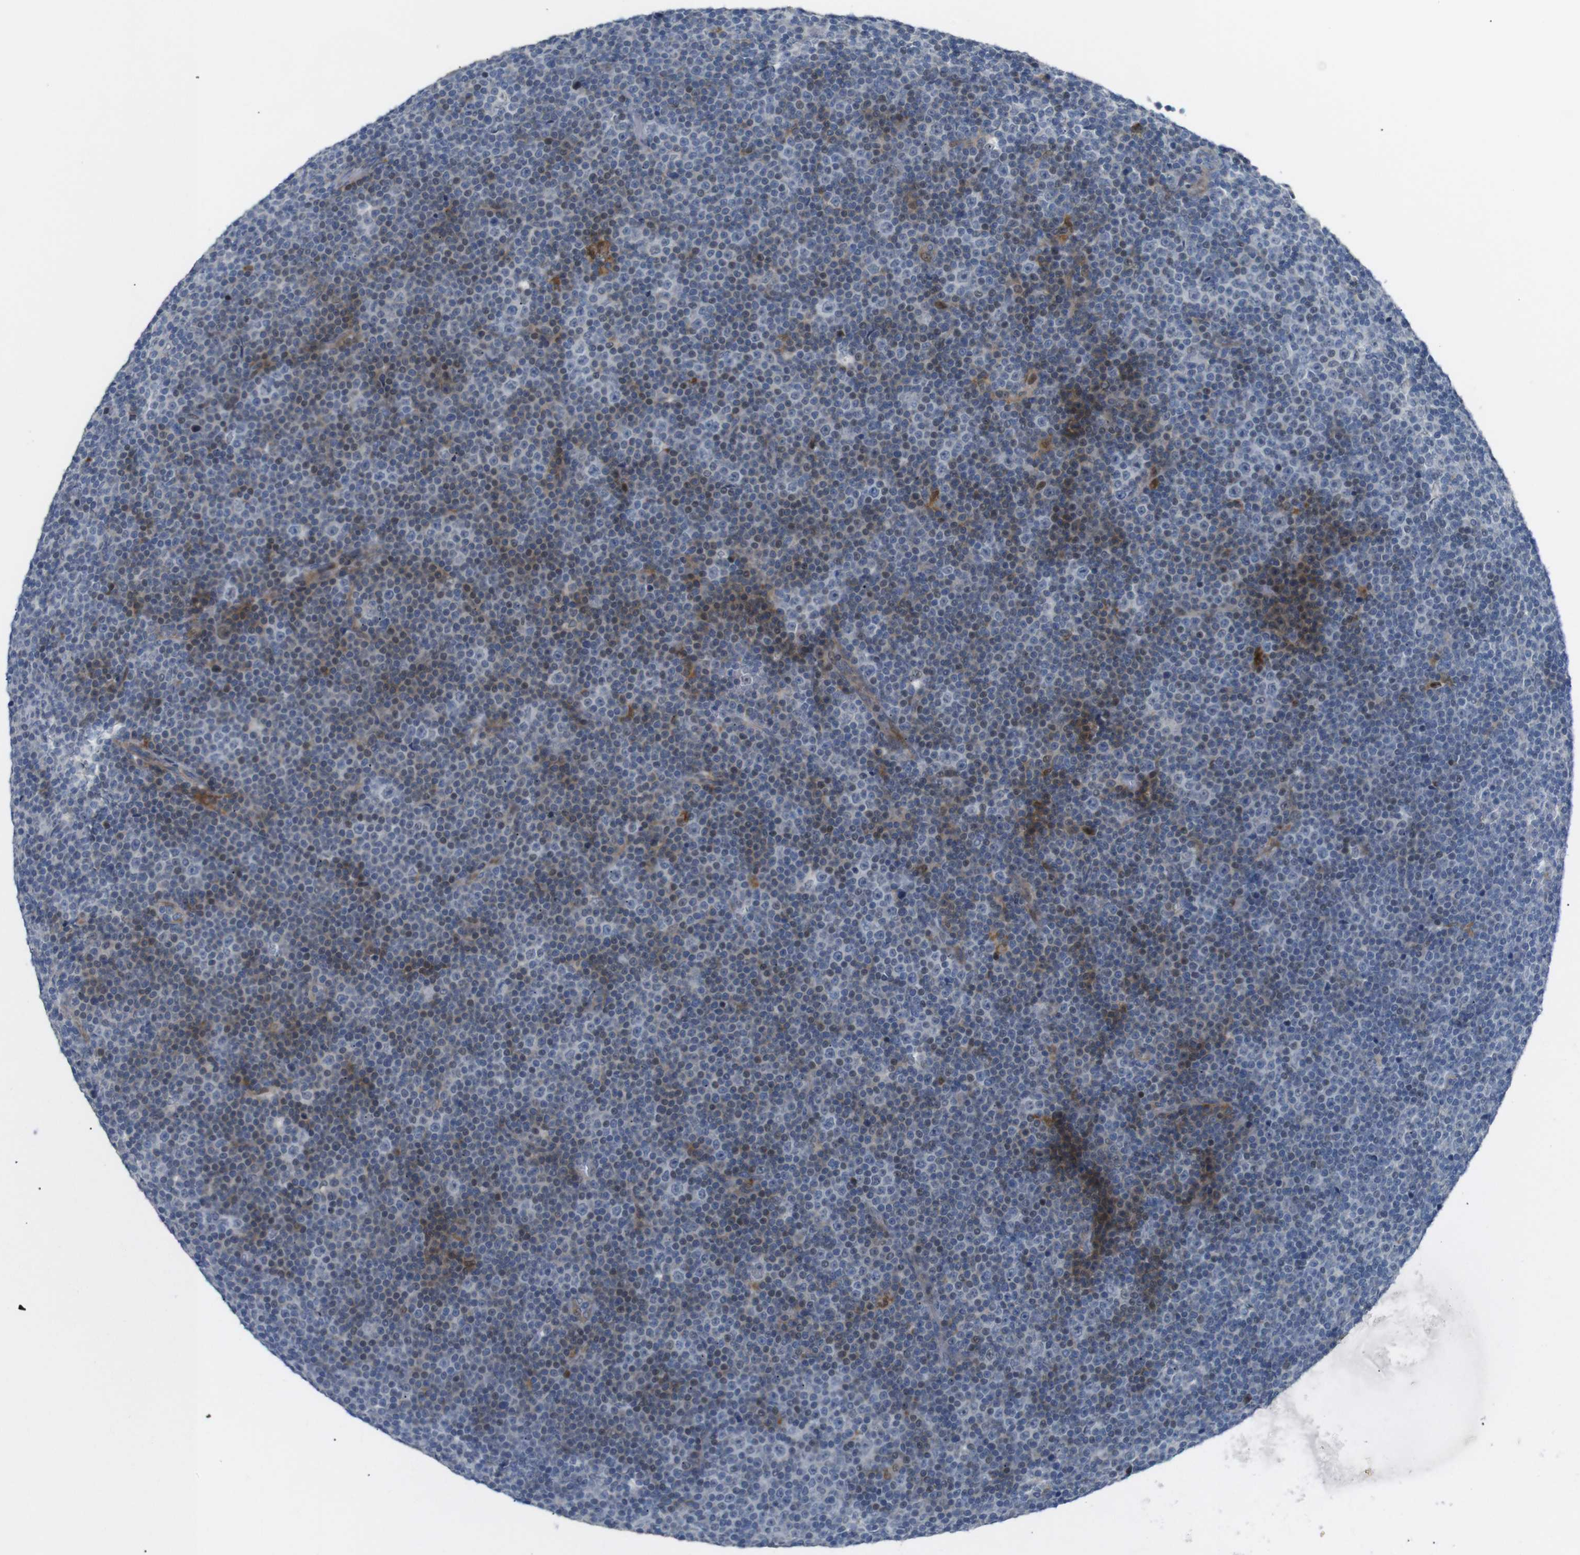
{"staining": {"intensity": "moderate", "quantity": "<25%", "location": "cytoplasmic/membranous,nuclear"}, "tissue": "lymphoma", "cell_type": "Tumor cells", "image_type": "cancer", "snomed": [{"axis": "morphology", "description": "Malignant lymphoma, non-Hodgkin's type, Low grade"}, {"axis": "topography", "description": "Lymph node"}], "caption": "There is low levels of moderate cytoplasmic/membranous and nuclear positivity in tumor cells of malignant lymphoma, non-Hodgkin's type (low-grade), as demonstrated by immunohistochemical staining (brown color).", "gene": "CHRM5", "patient": {"sex": "female", "age": 67}}